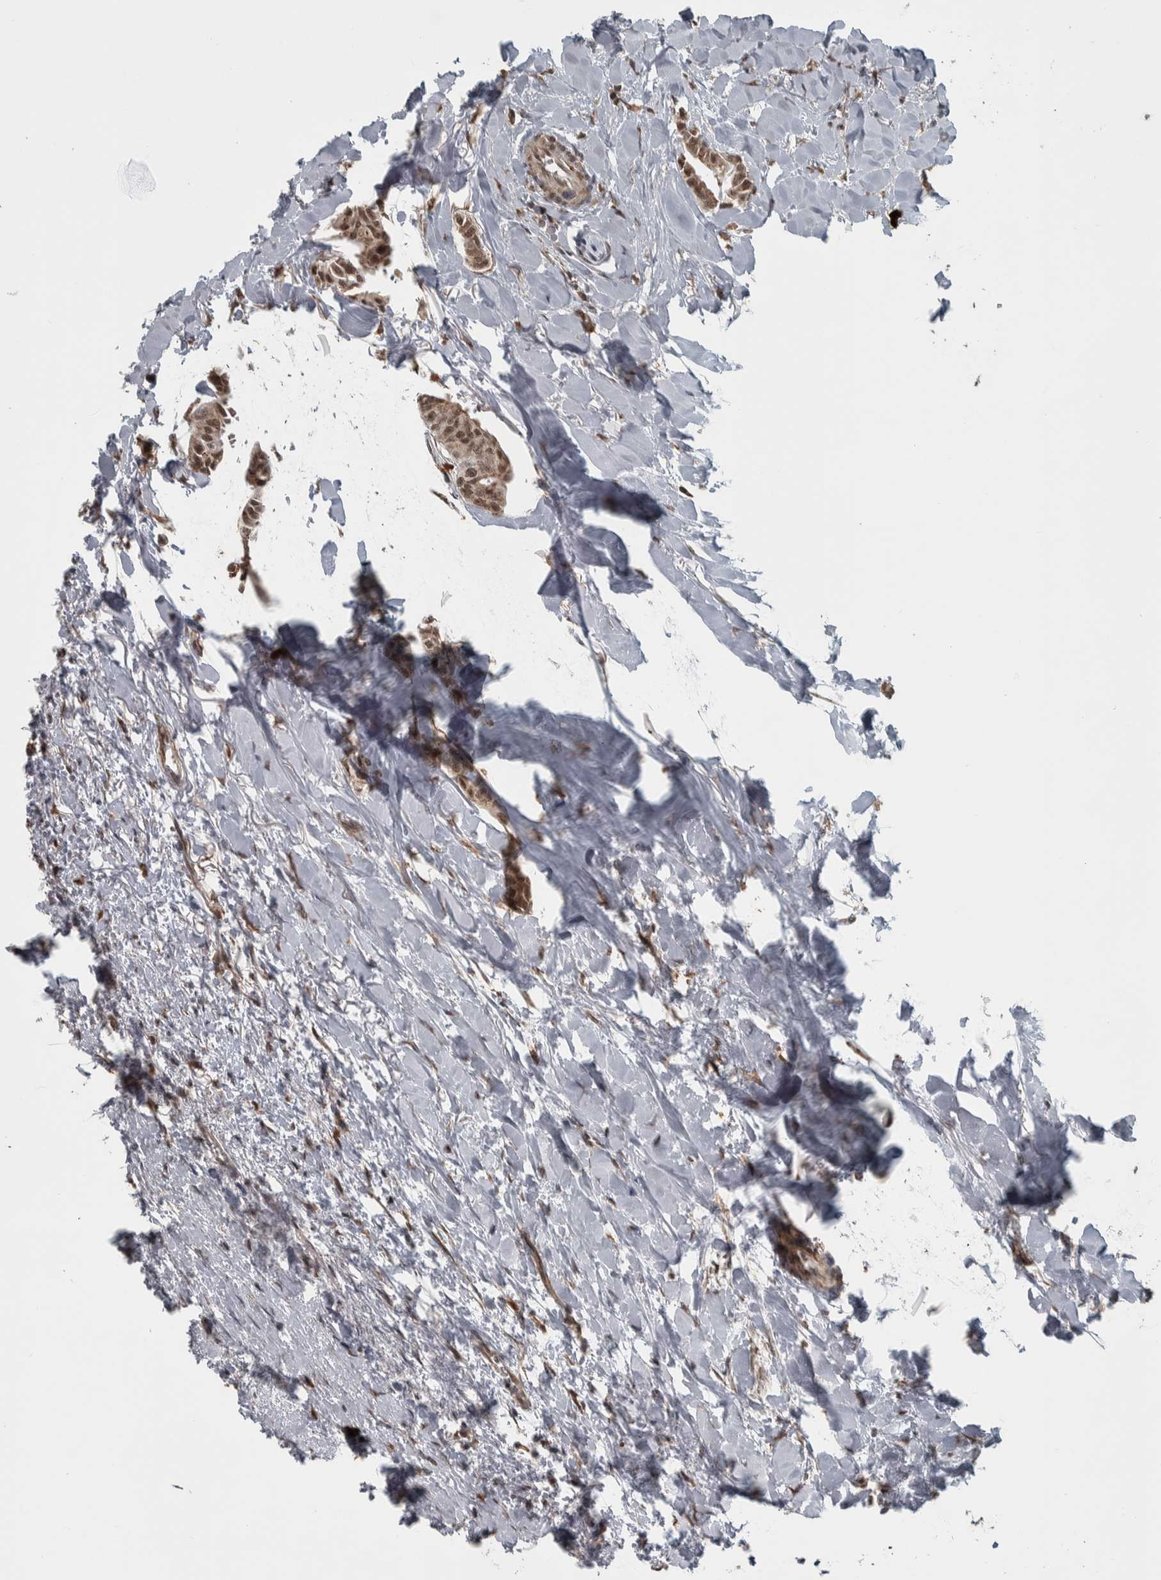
{"staining": {"intensity": "moderate", "quantity": ">75%", "location": "nuclear"}, "tissue": "head and neck cancer", "cell_type": "Tumor cells", "image_type": "cancer", "snomed": [{"axis": "morphology", "description": "Adenocarcinoma, NOS"}, {"axis": "topography", "description": "Salivary gland"}, {"axis": "topography", "description": "Head-Neck"}], "caption": "The image displays staining of head and neck adenocarcinoma, revealing moderate nuclear protein staining (brown color) within tumor cells.", "gene": "DDX42", "patient": {"sex": "female", "age": 59}}